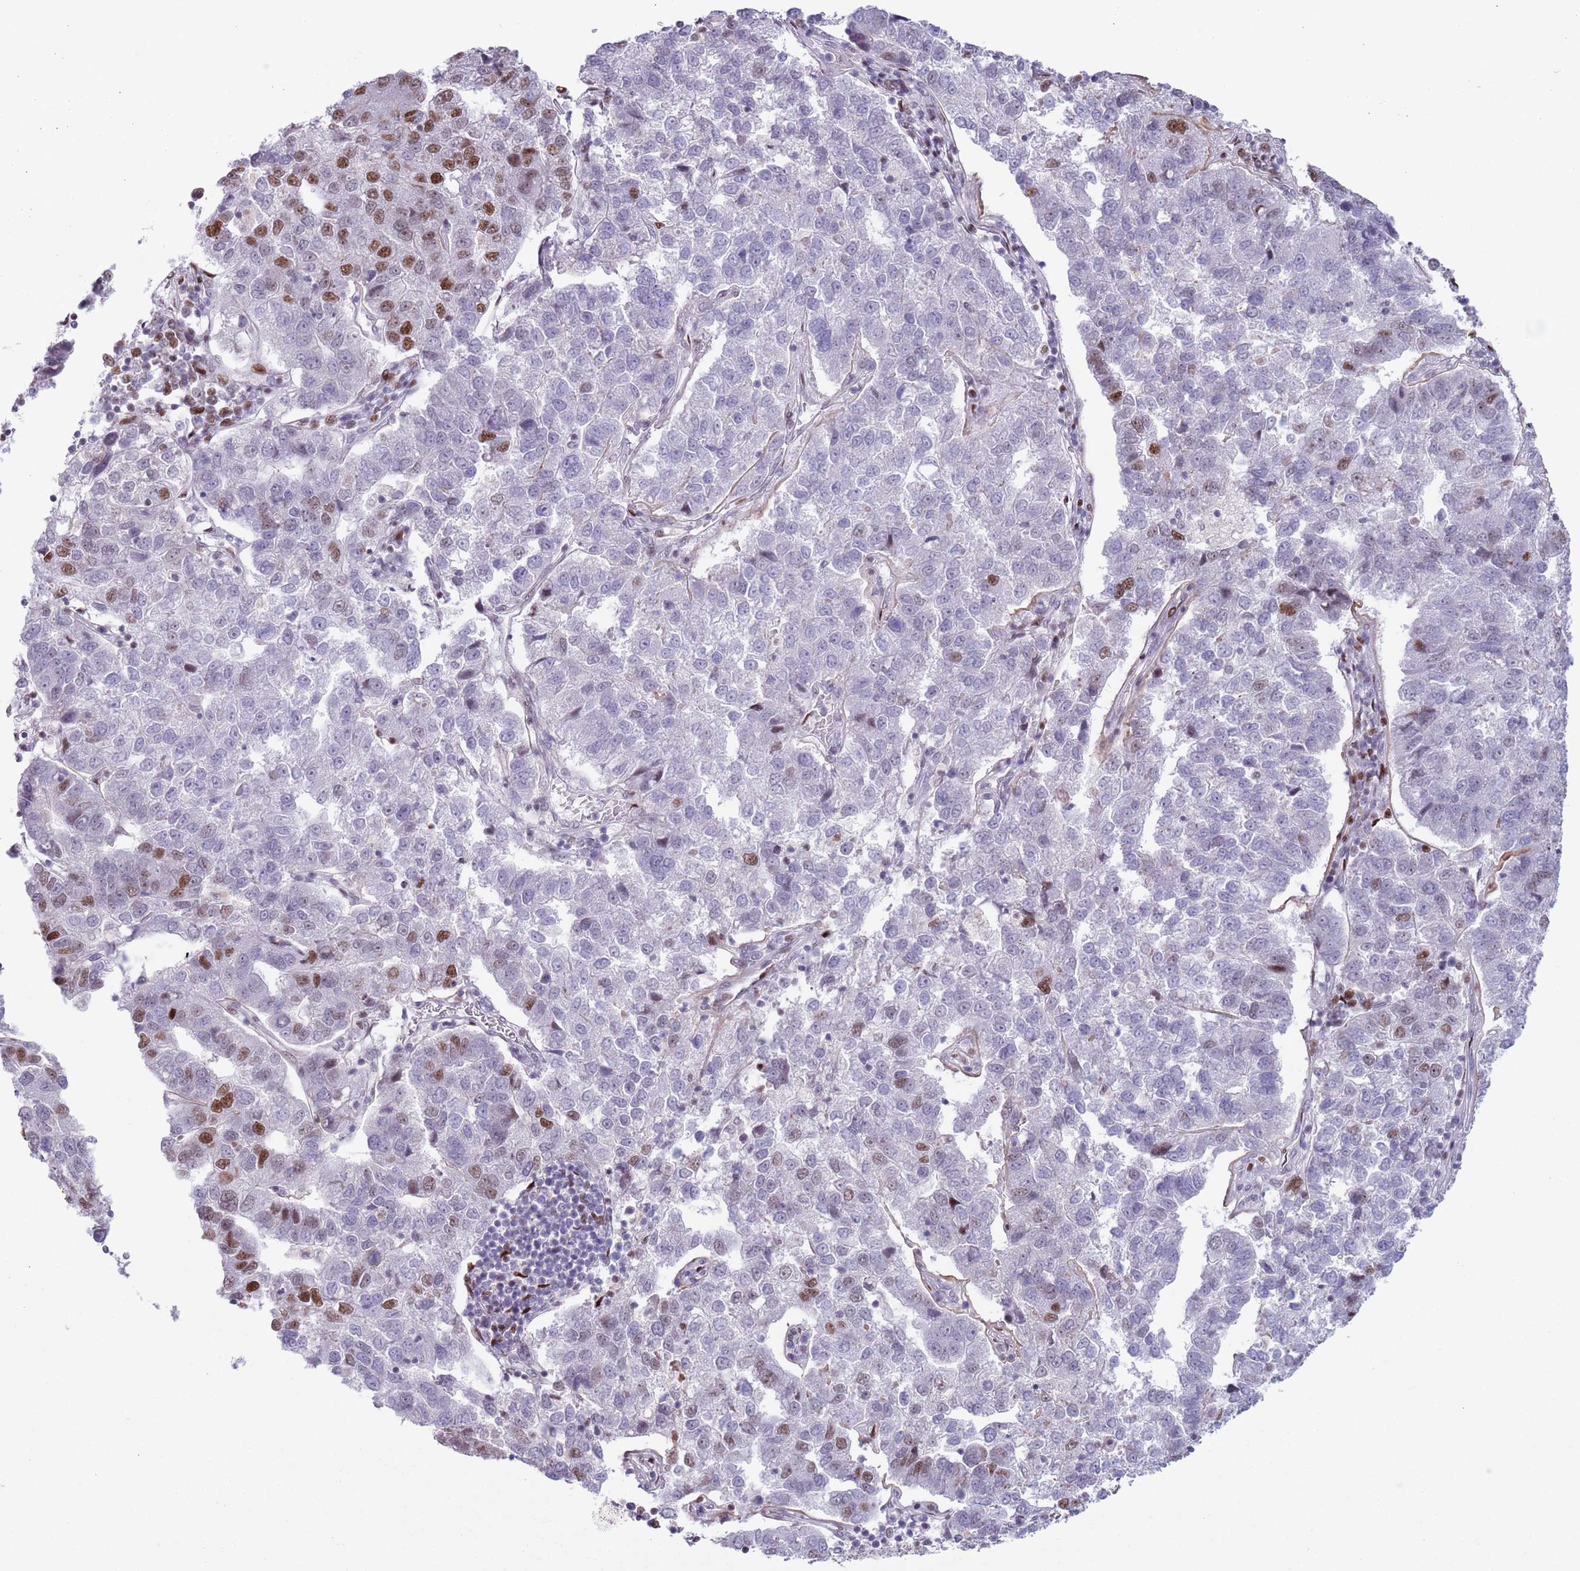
{"staining": {"intensity": "strong", "quantity": "<25%", "location": "nuclear"}, "tissue": "pancreatic cancer", "cell_type": "Tumor cells", "image_type": "cancer", "snomed": [{"axis": "morphology", "description": "Adenocarcinoma, NOS"}, {"axis": "topography", "description": "Pancreas"}], "caption": "Pancreatic cancer stained with IHC shows strong nuclear positivity in about <25% of tumor cells.", "gene": "MFSD10", "patient": {"sex": "female", "age": 61}}